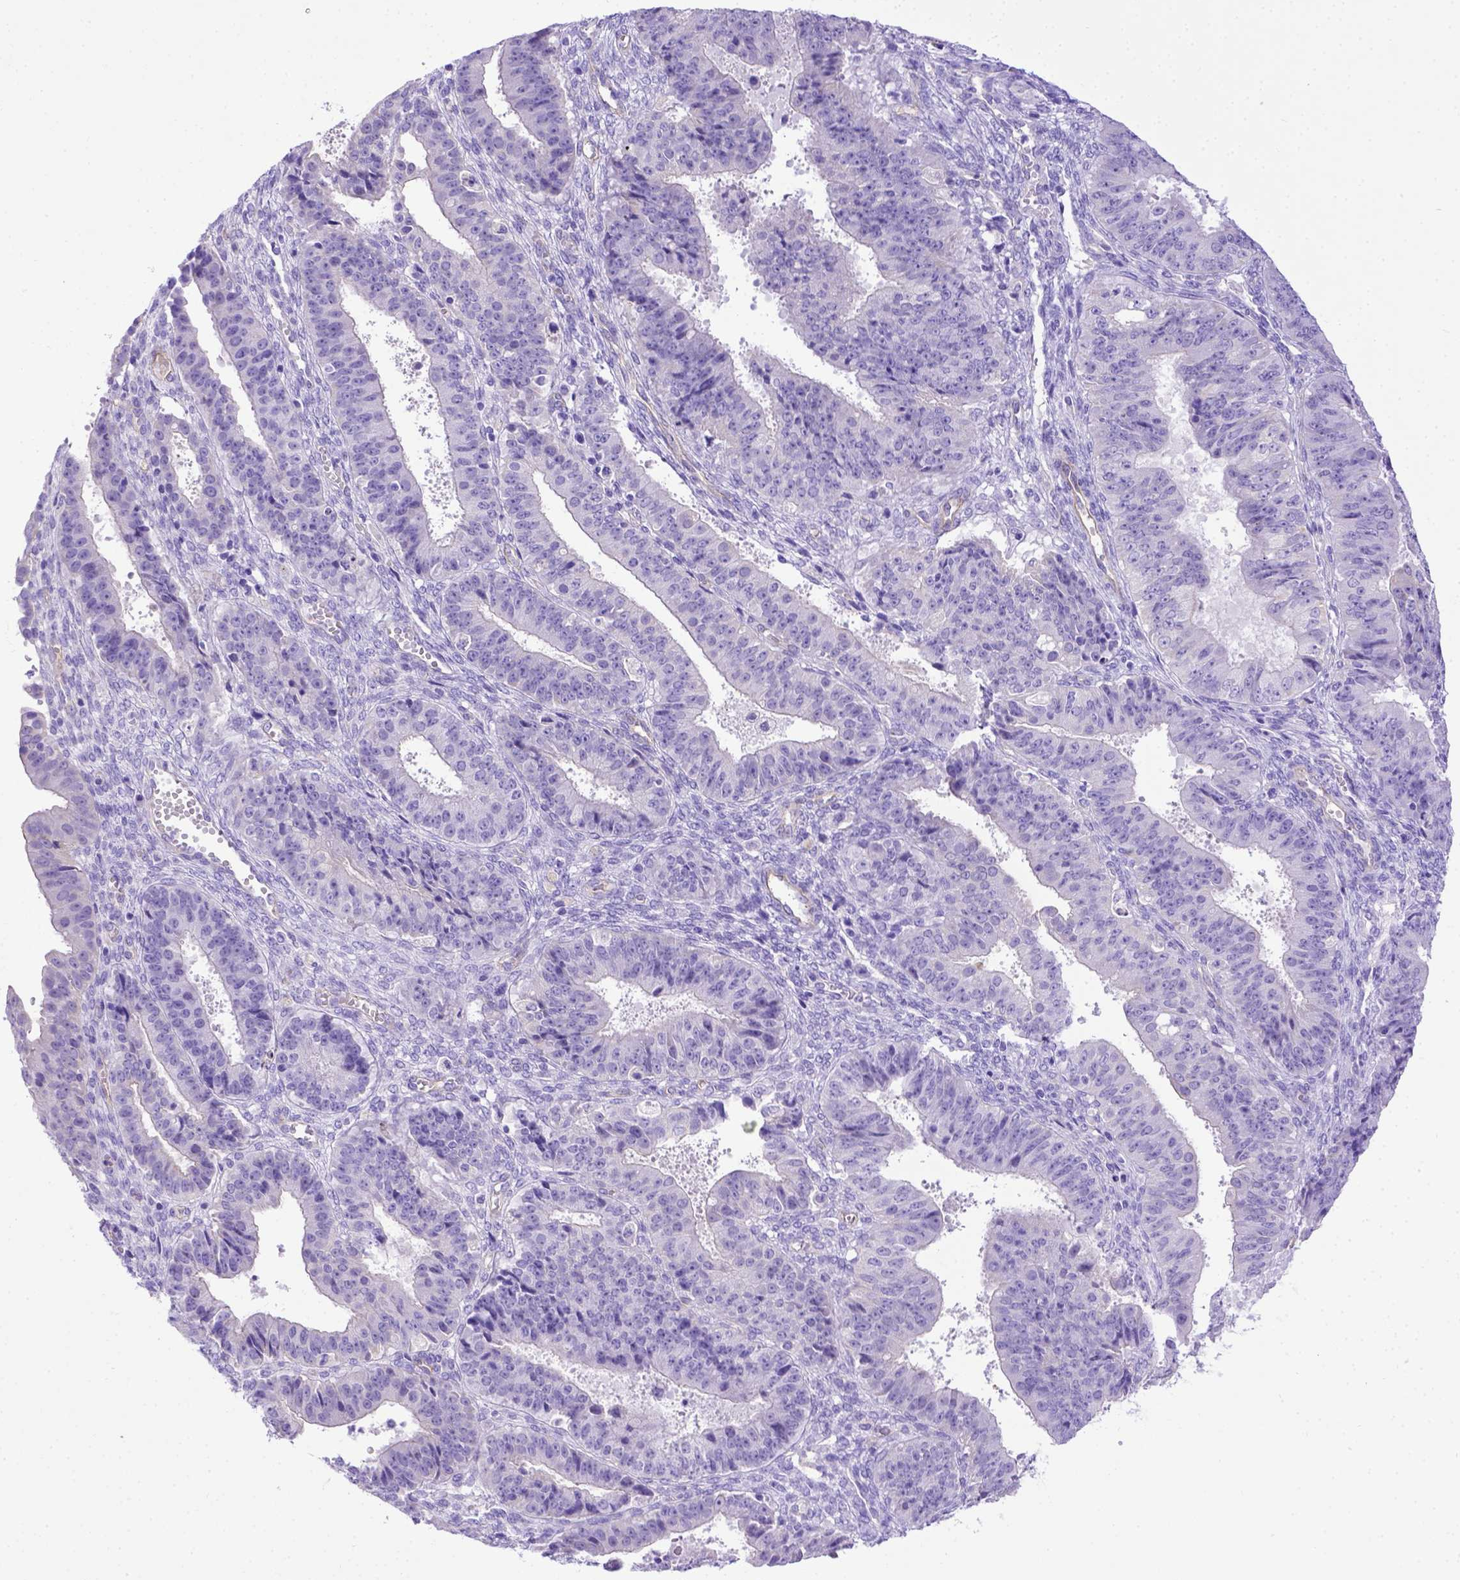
{"staining": {"intensity": "negative", "quantity": "none", "location": "none"}, "tissue": "ovarian cancer", "cell_type": "Tumor cells", "image_type": "cancer", "snomed": [{"axis": "morphology", "description": "Carcinoma, endometroid"}, {"axis": "topography", "description": "Ovary"}], "caption": "Tumor cells are negative for protein expression in human ovarian endometroid carcinoma.", "gene": "LRRC18", "patient": {"sex": "female", "age": 42}}